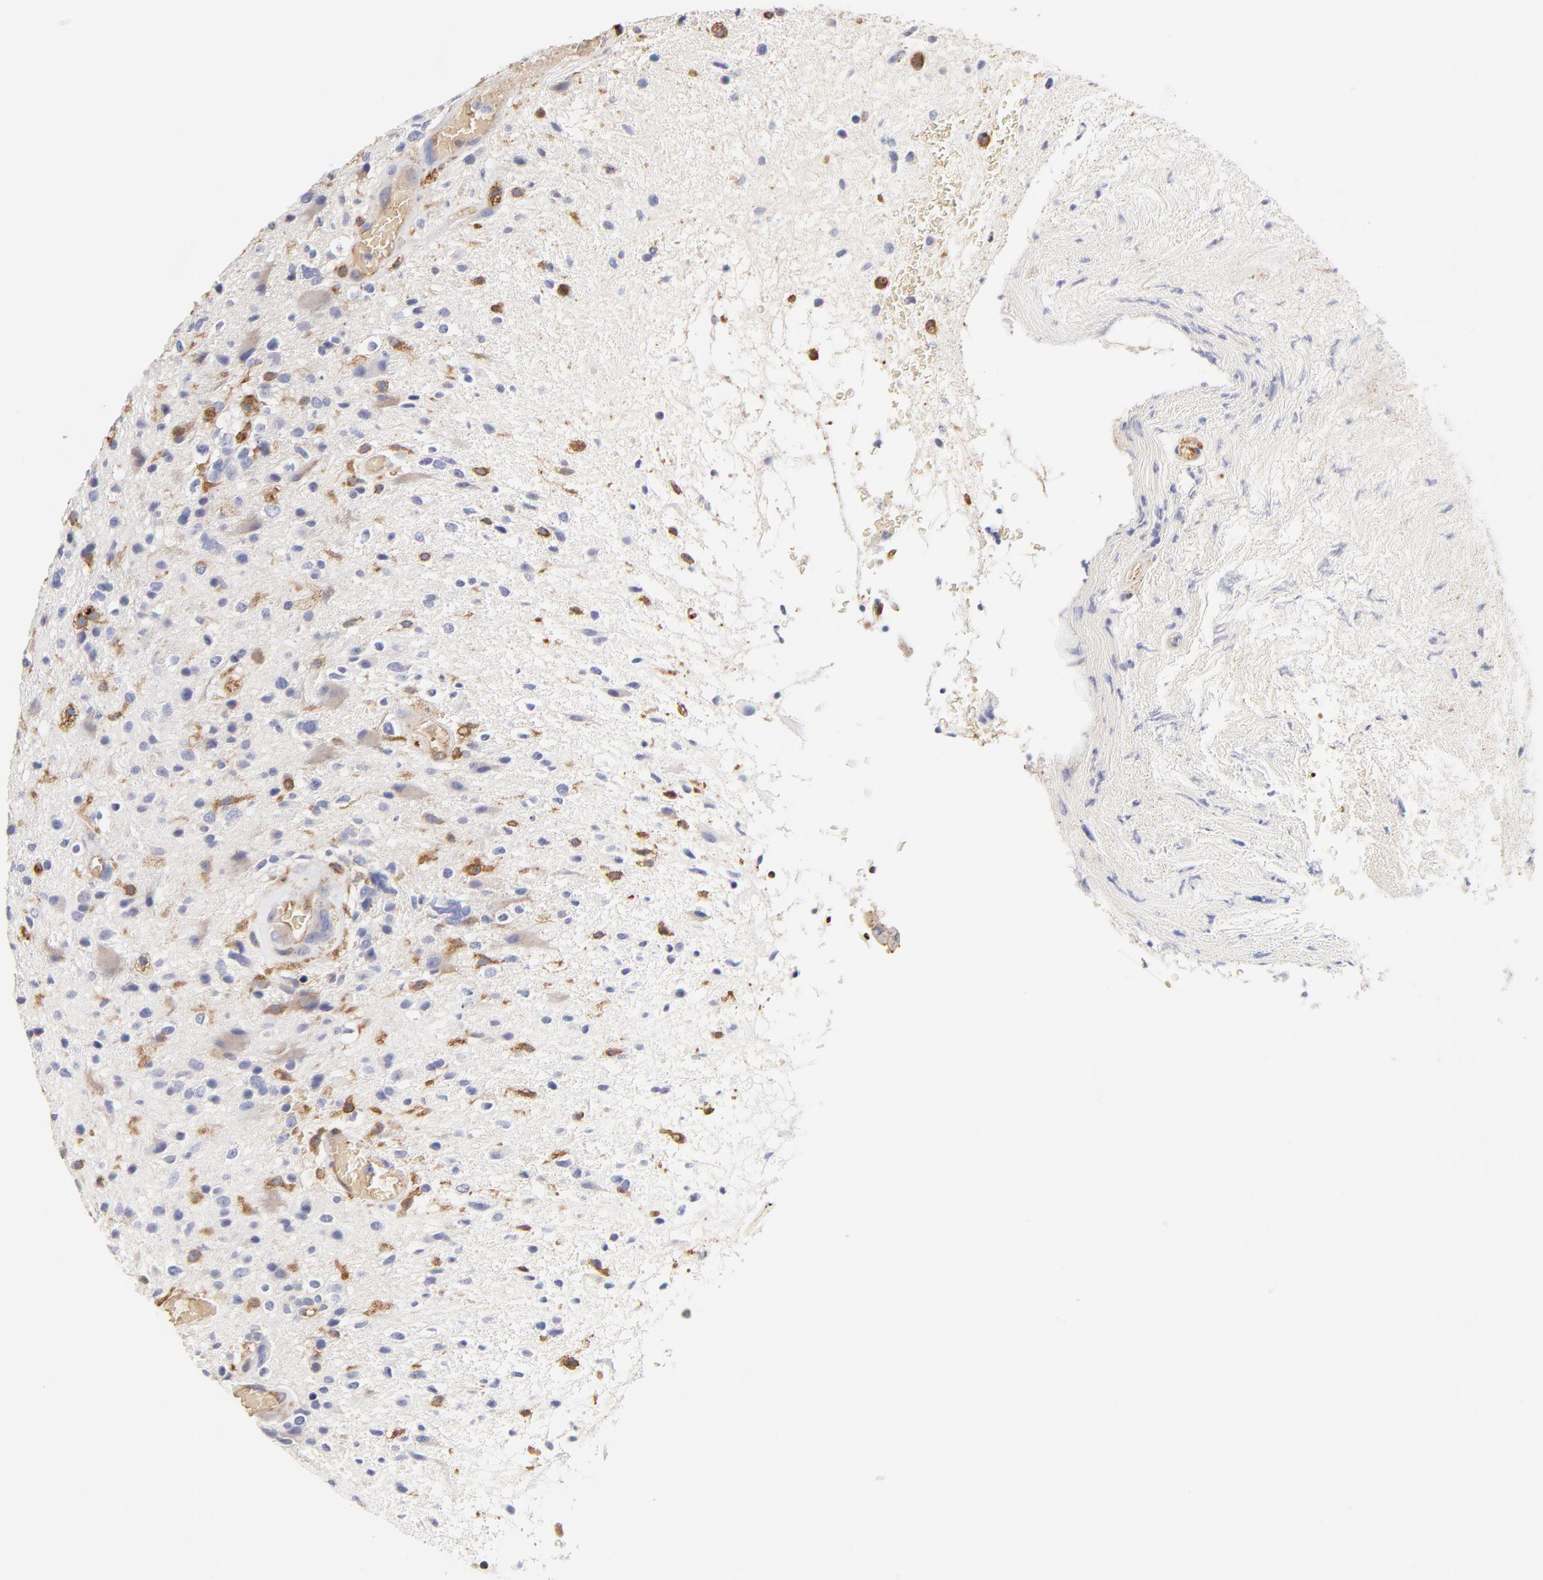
{"staining": {"intensity": "moderate", "quantity": "<25%", "location": "cytoplasmic/membranous"}, "tissue": "glioma", "cell_type": "Tumor cells", "image_type": "cancer", "snomed": [{"axis": "morphology", "description": "Glioma, malignant, High grade"}, {"axis": "topography", "description": "Brain"}], "caption": "Immunohistochemistry staining of glioma, which exhibits low levels of moderate cytoplasmic/membranous expression in approximately <25% of tumor cells indicating moderate cytoplasmic/membranous protein positivity. The staining was performed using DAB (brown) for protein detection and nuclei were counterstained in hematoxylin (blue).", "gene": "CD2AP", "patient": {"sex": "male", "age": 33}}